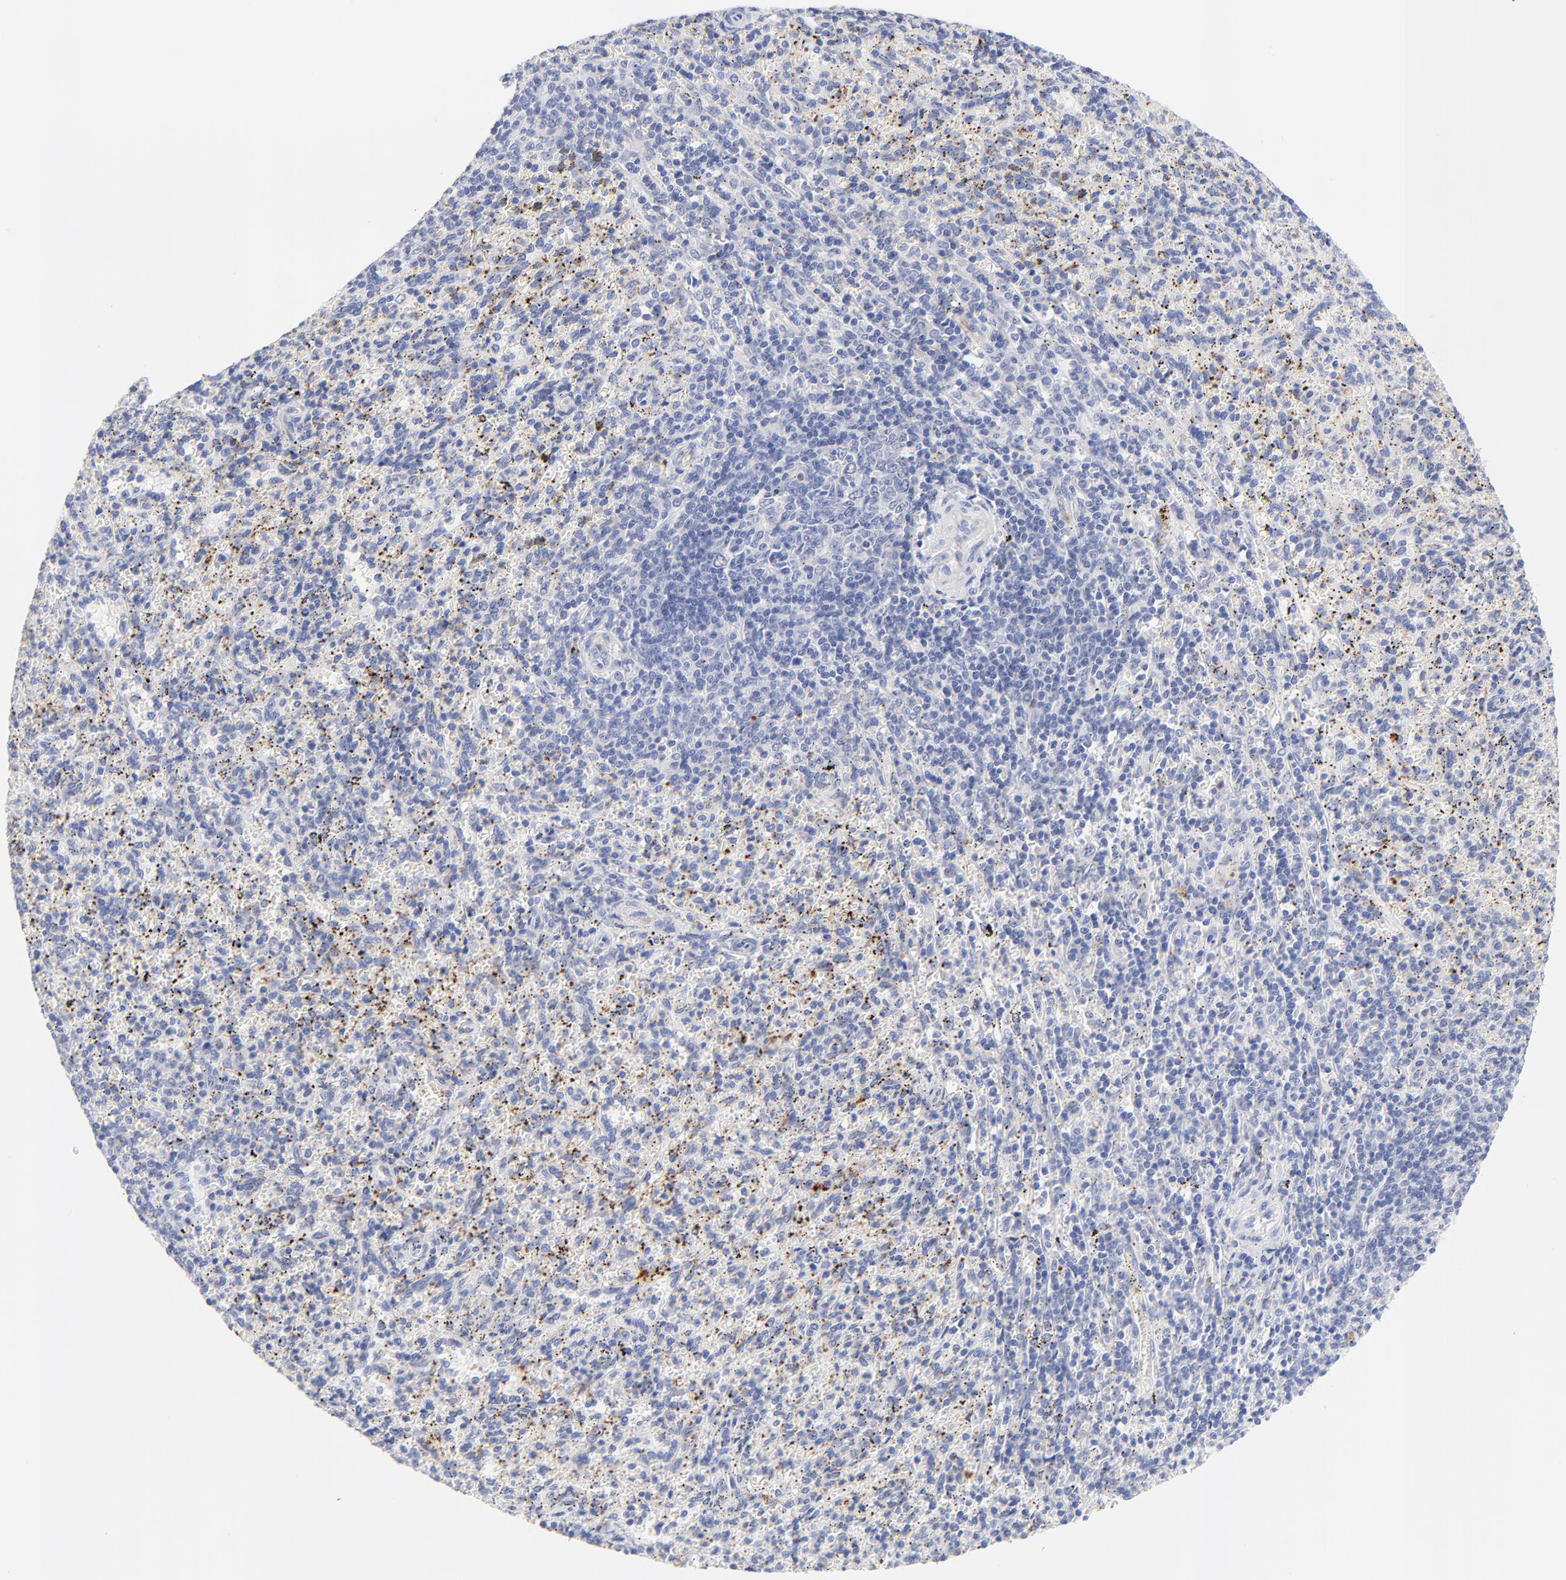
{"staining": {"intensity": "negative", "quantity": "none", "location": "none"}, "tissue": "spleen", "cell_type": "Cells in red pulp", "image_type": "normal", "snomed": [{"axis": "morphology", "description": "Normal tissue, NOS"}, {"axis": "topography", "description": "Spleen"}], "caption": "Immunohistochemistry micrograph of benign spleen stained for a protein (brown), which displays no positivity in cells in red pulp.", "gene": "FAM117B", "patient": {"sex": "female", "age": 10}}